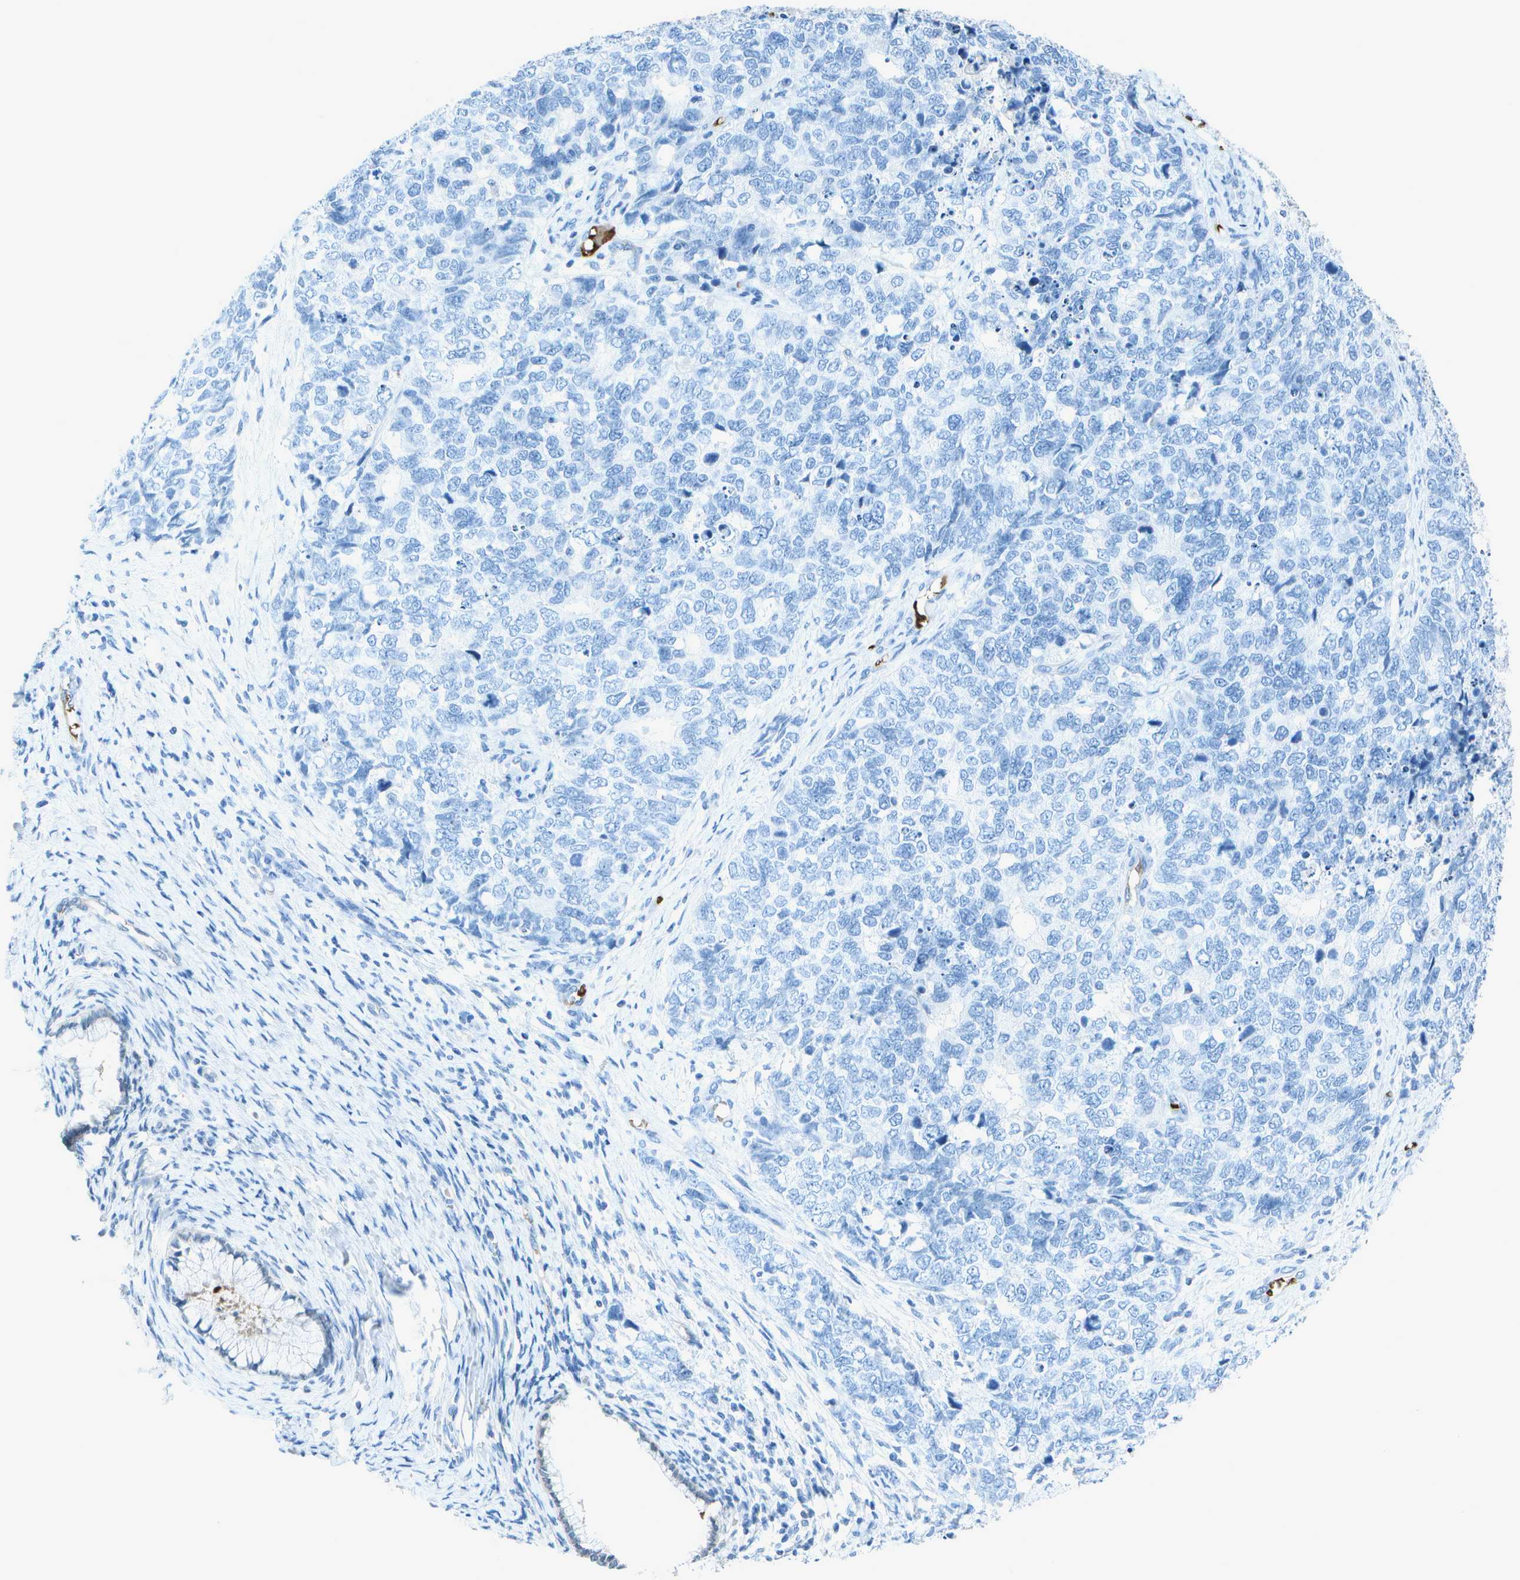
{"staining": {"intensity": "negative", "quantity": "none", "location": "none"}, "tissue": "cervical cancer", "cell_type": "Tumor cells", "image_type": "cancer", "snomed": [{"axis": "morphology", "description": "Squamous cell carcinoma, NOS"}, {"axis": "topography", "description": "Cervix"}], "caption": "A high-resolution micrograph shows immunohistochemistry (IHC) staining of cervical cancer, which shows no significant expression in tumor cells.", "gene": "ASL", "patient": {"sex": "female", "age": 63}}